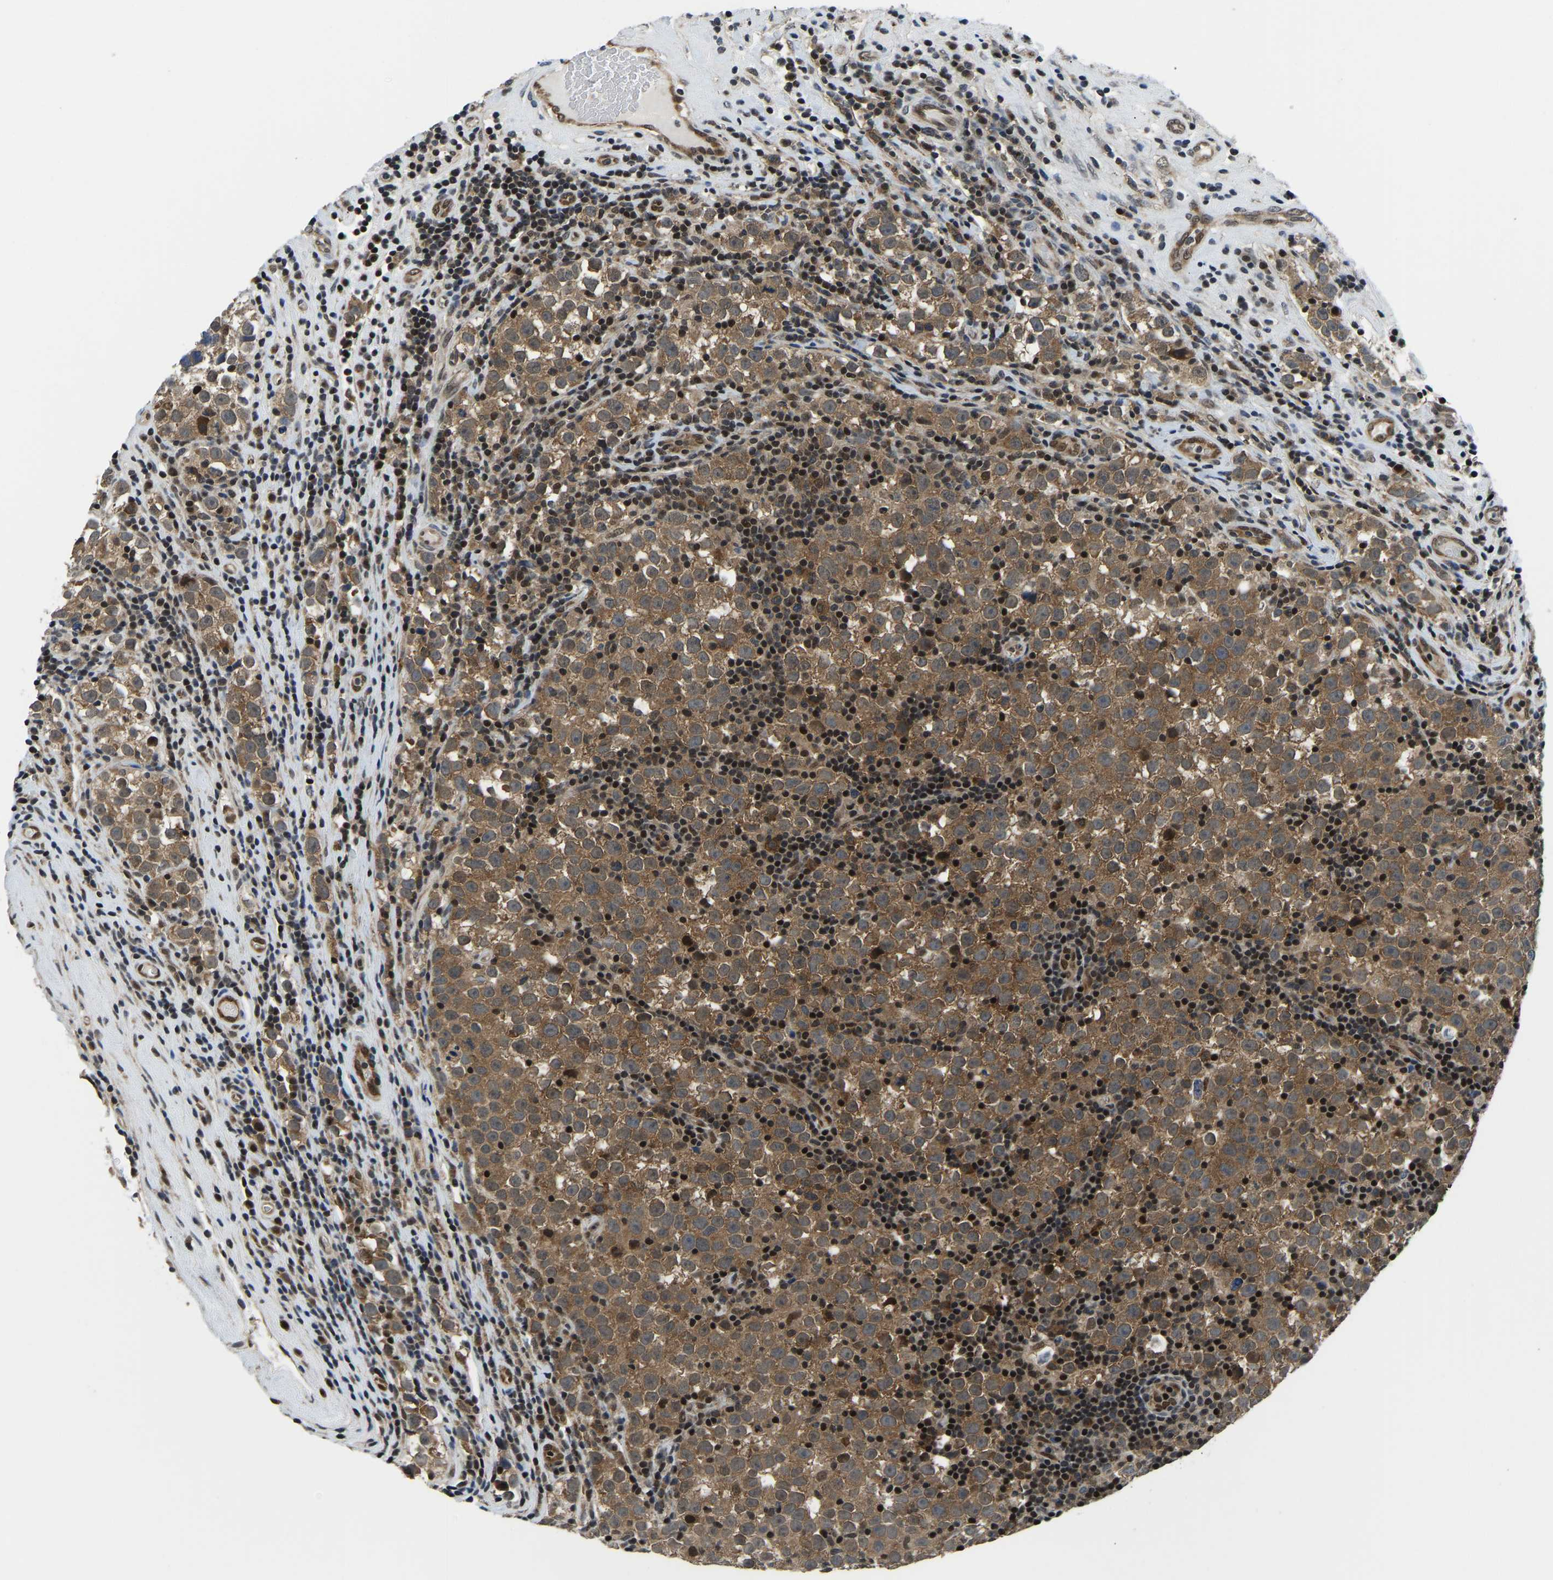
{"staining": {"intensity": "moderate", "quantity": ">75%", "location": "cytoplasmic/membranous"}, "tissue": "testis cancer", "cell_type": "Tumor cells", "image_type": "cancer", "snomed": [{"axis": "morphology", "description": "Normal tissue, NOS"}, {"axis": "morphology", "description": "Seminoma, NOS"}, {"axis": "topography", "description": "Testis"}], "caption": "Seminoma (testis) stained with a brown dye exhibits moderate cytoplasmic/membranous positive expression in about >75% of tumor cells.", "gene": "DFFA", "patient": {"sex": "male", "age": 43}}